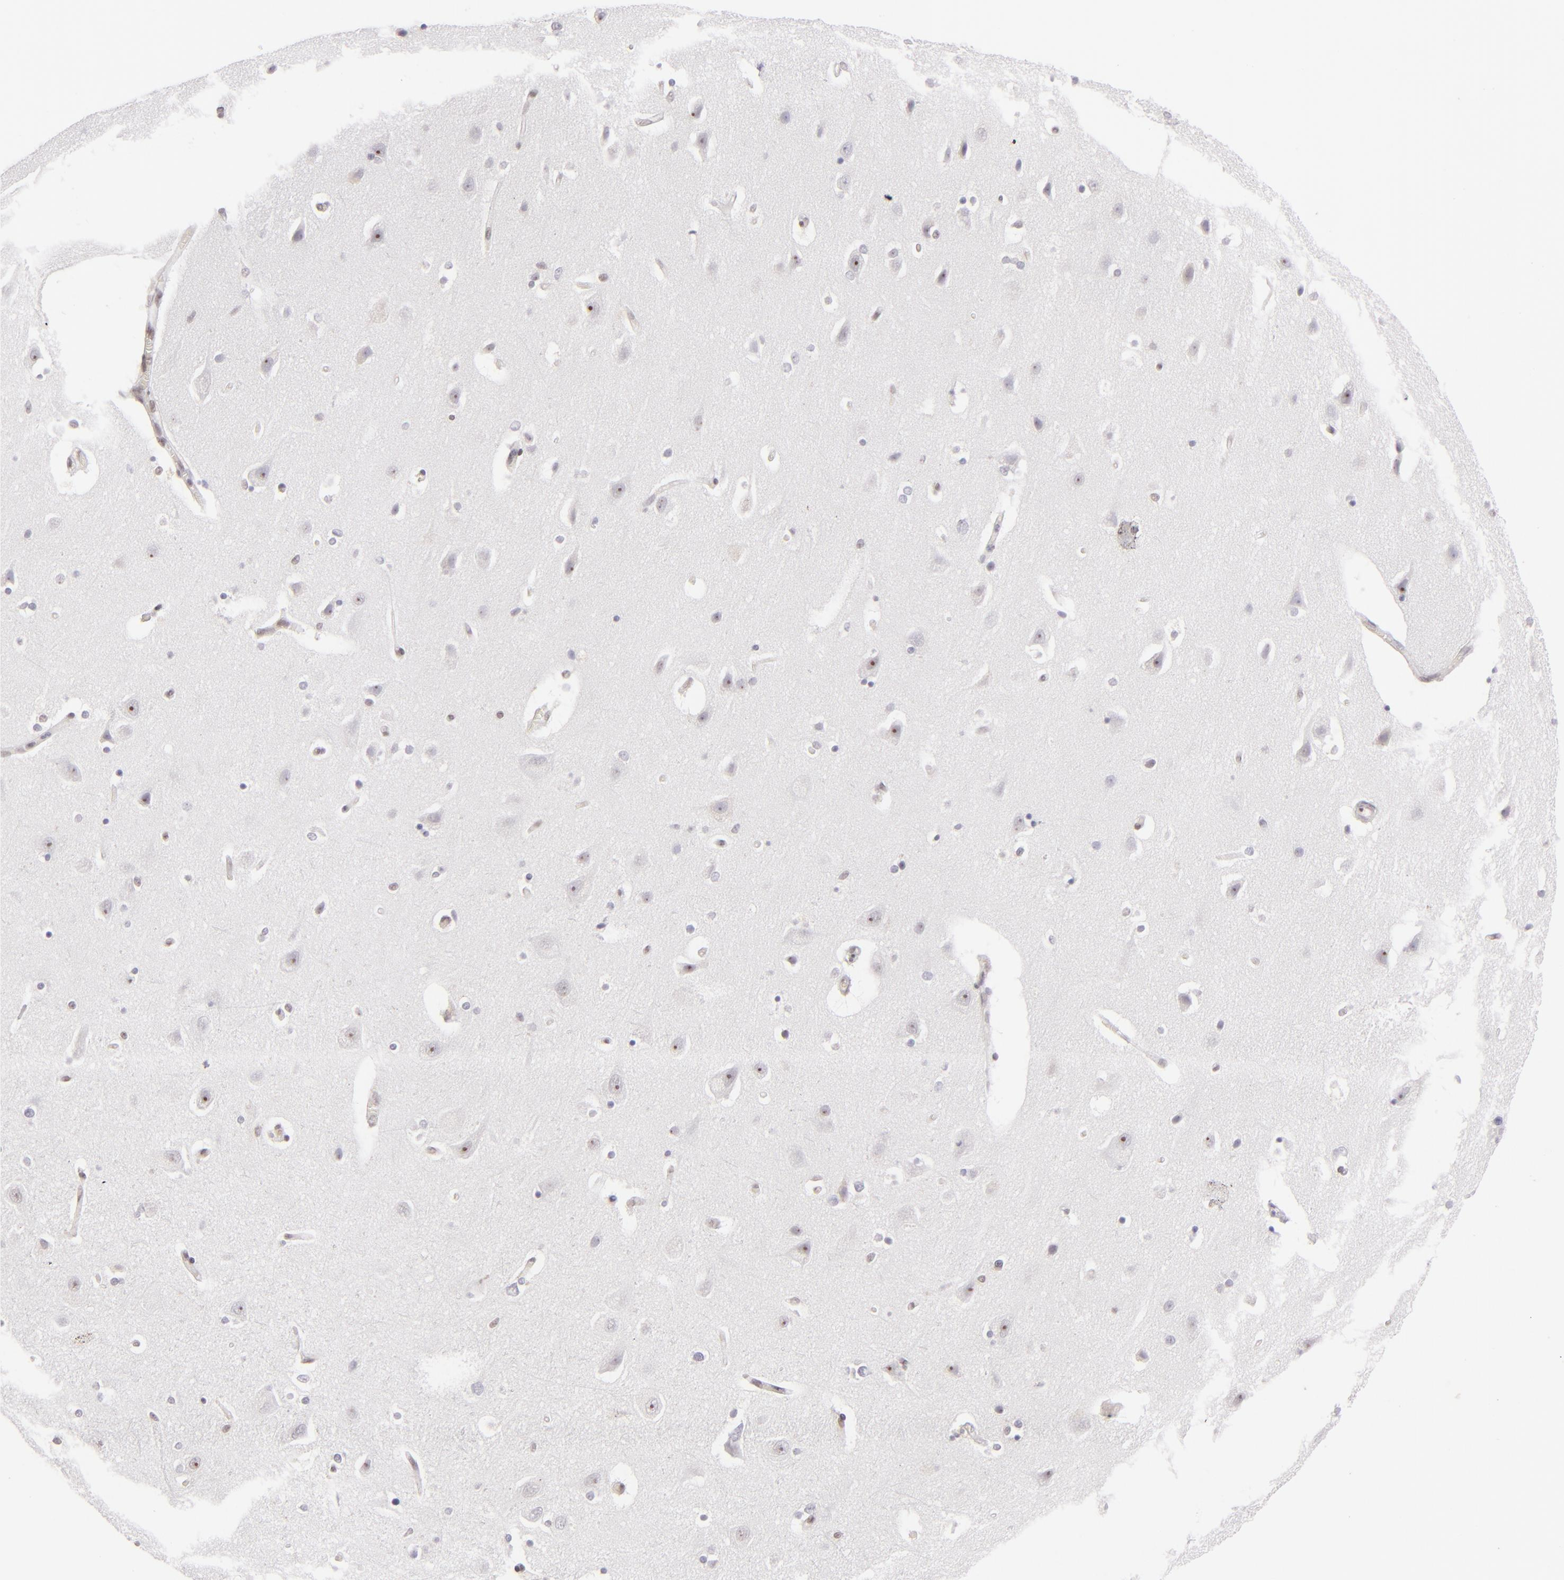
{"staining": {"intensity": "negative", "quantity": "none", "location": "none"}, "tissue": "caudate", "cell_type": "Glial cells", "image_type": "normal", "snomed": [{"axis": "morphology", "description": "Normal tissue, NOS"}, {"axis": "topography", "description": "Lateral ventricle wall"}], "caption": "Glial cells show no significant expression in unremarkable caudate. The staining is performed using DAB brown chromogen with nuclei counter-stained in using hematoxylin.", "gene": "POU2F1", "patient": {"sex": "female", "age": 54}}